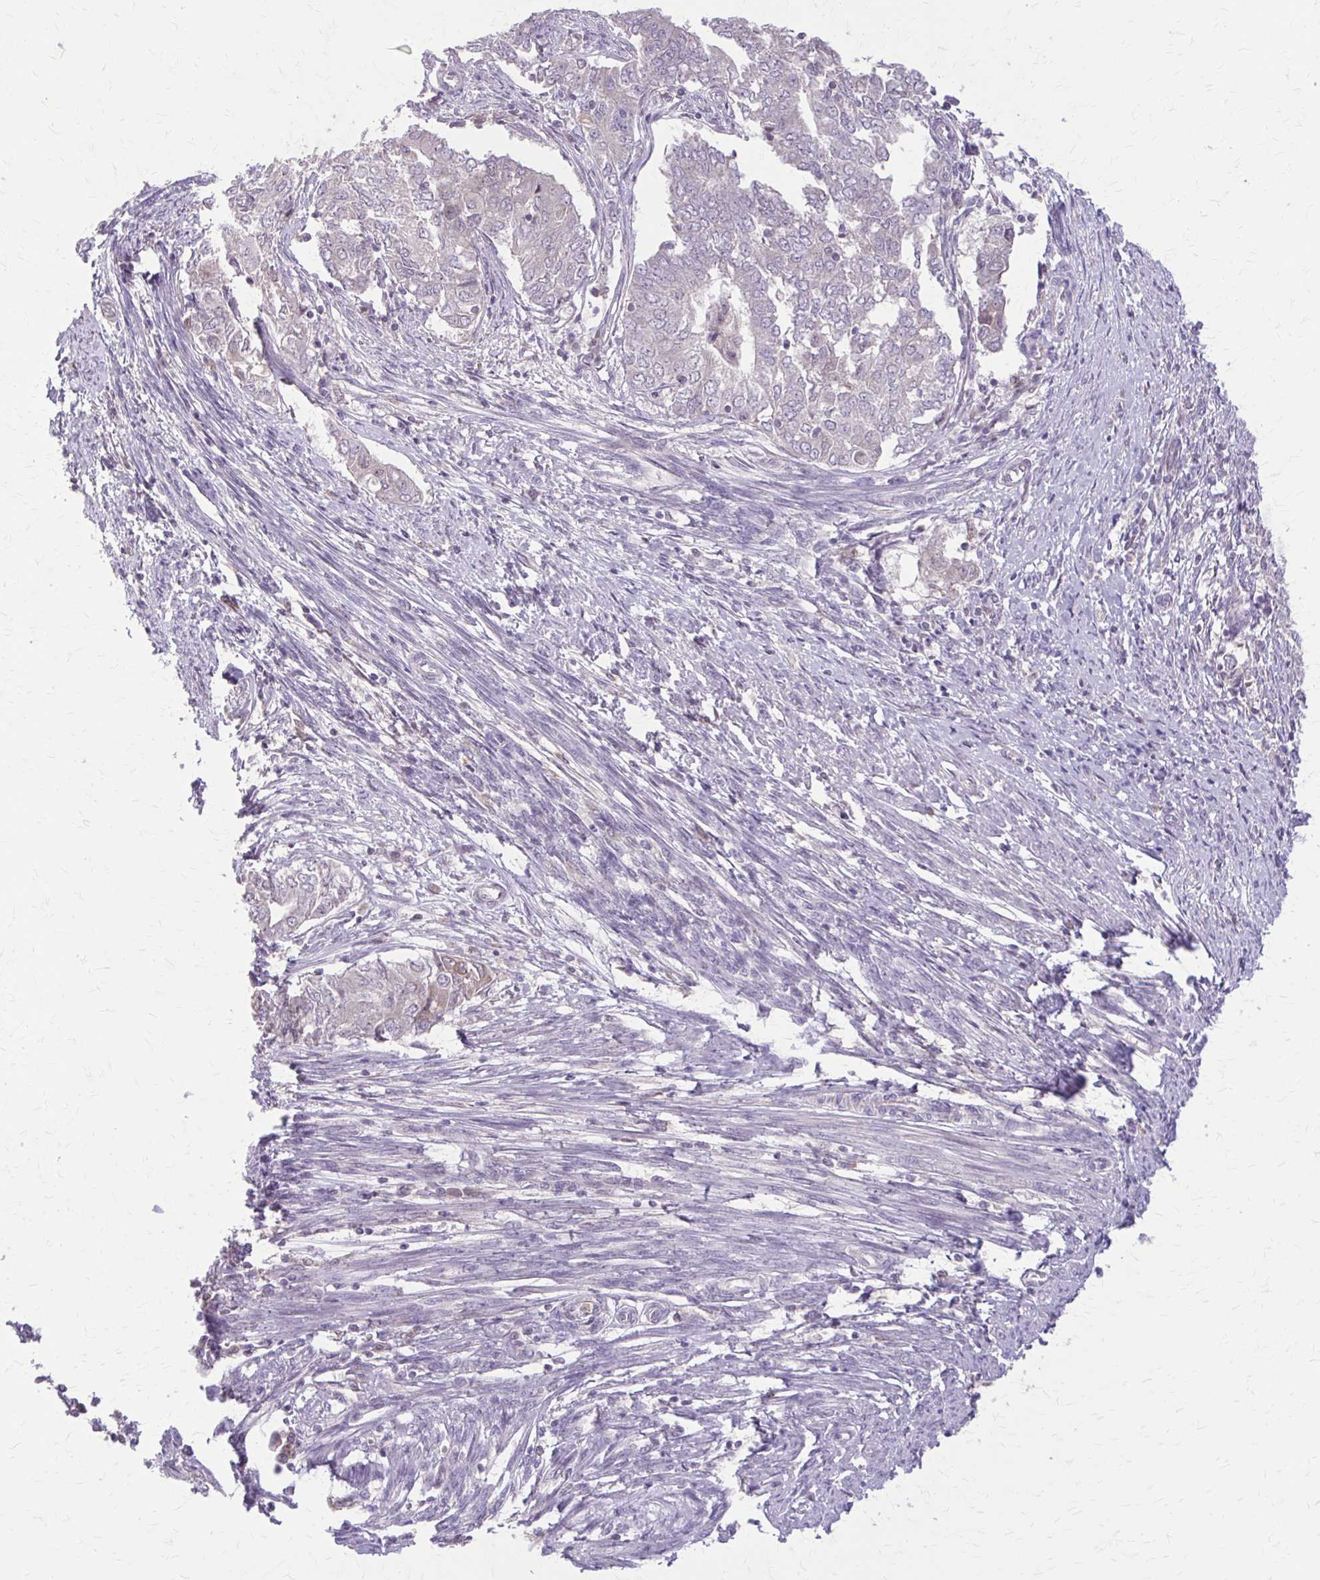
{"staining": {"intensity": "negative", "quantity": "none", "location": "none"}, "tissue": "endometrial cancer", "cell_type": "Tumor cells", "image_type": "cancer", "snomed": [{"axis": "morphology", "description": "Adenocarcinoma, NOS"}, {"axis": "topography", "description": "Endometrium"}], "caption": "An image of adenocarcinoma (endometrial) stained for a protein displays no brown staining in tumor cells.", "gene": "NRBF2", "patient": {"sex": "female", "age": 62}}